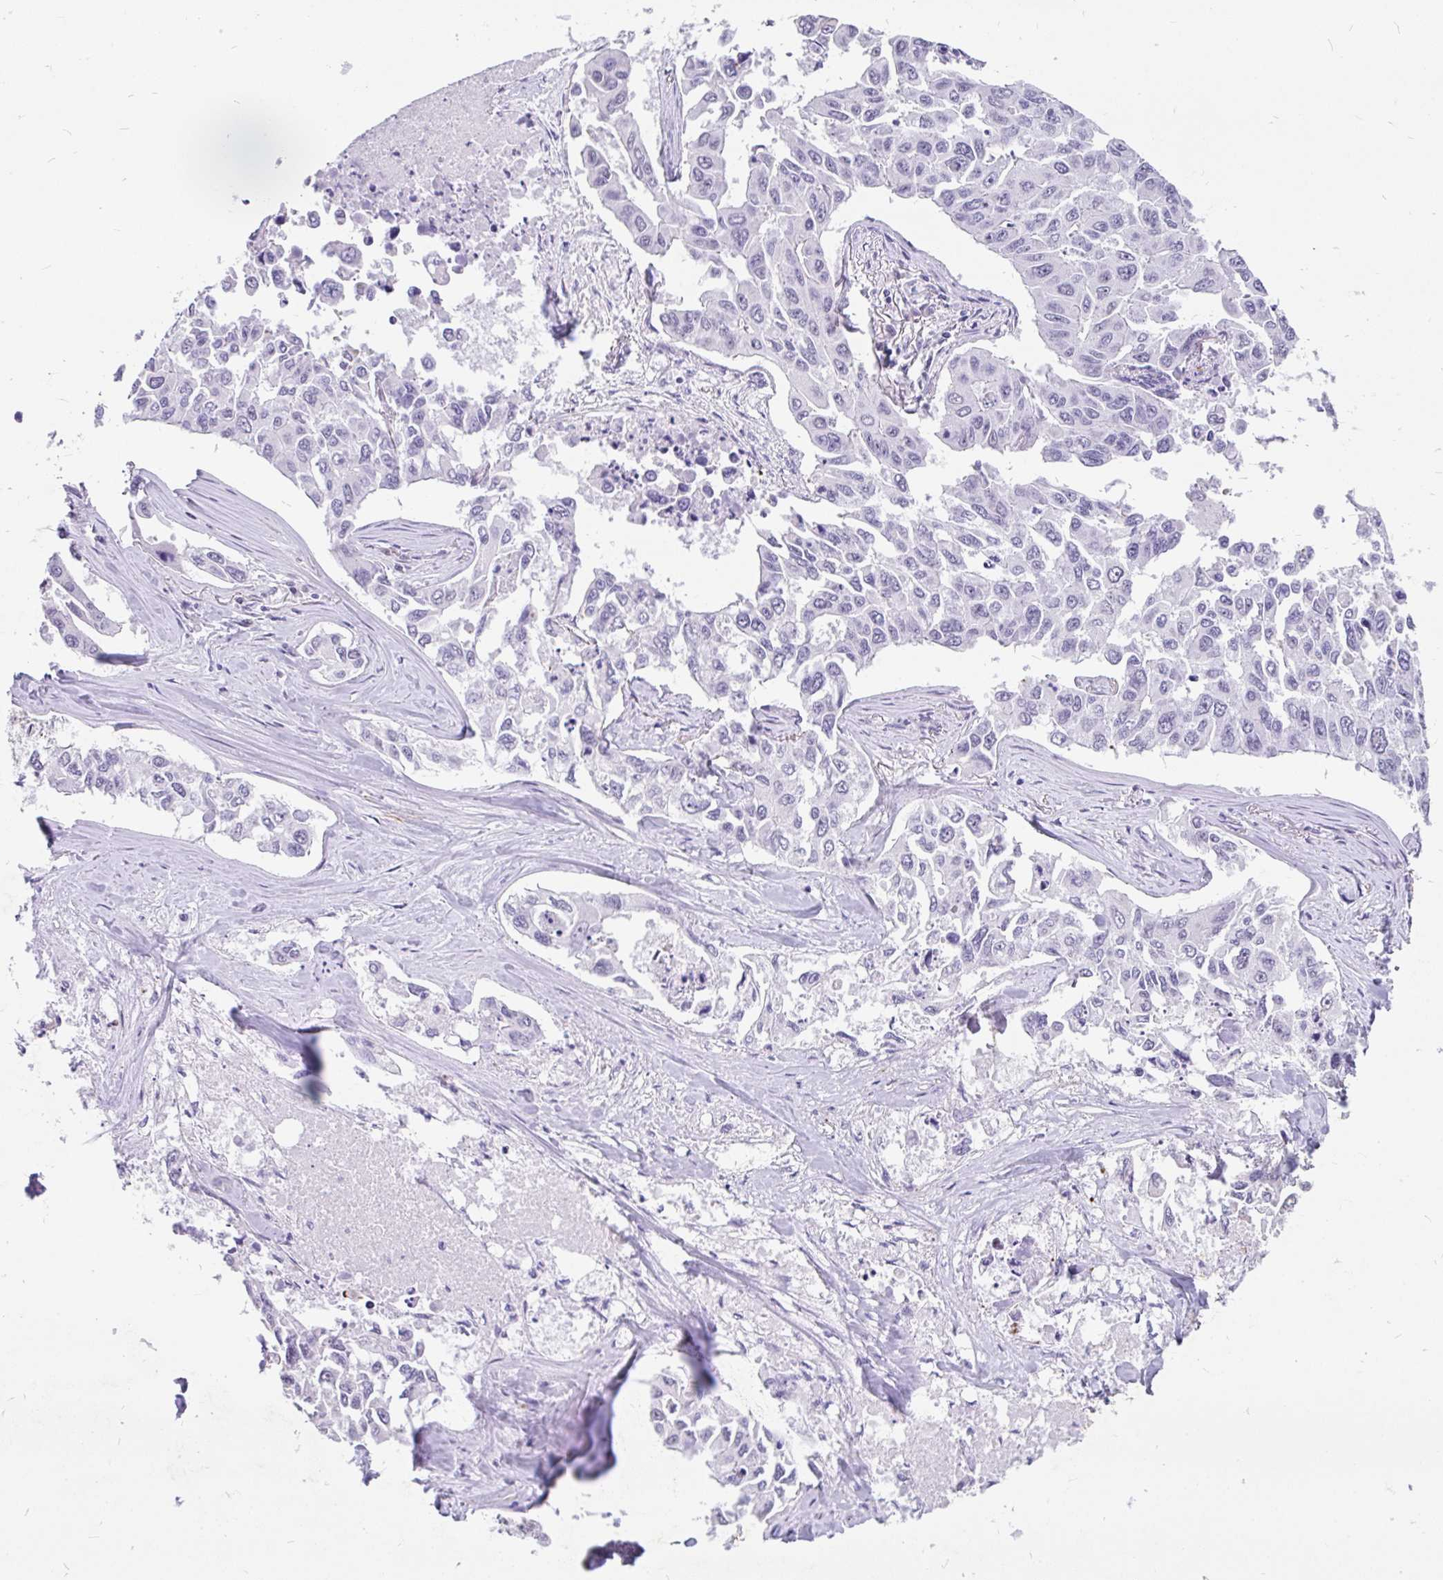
{"staining": {"intensity": "negative", "quantity": "none", "location": "none"}, "tissue": "lung cancer", "cell_type": "Tumor cells", "image_type": "cancer", "snomed": [{"axis": "morphology", "description": "Adenocarcinoma, NOS"}, {"axis": "topography", "description": "Lung"}], "caption": "Lung cancer (adenocarcinoma) was stained to show a protein in brown. There is no significant positivity in tumor cells. (DAB immunohistochemistry (IHC) with hematoxylin counter stain).", "gene": "EML5", "patient": {"sex": "male", "age": 64}}